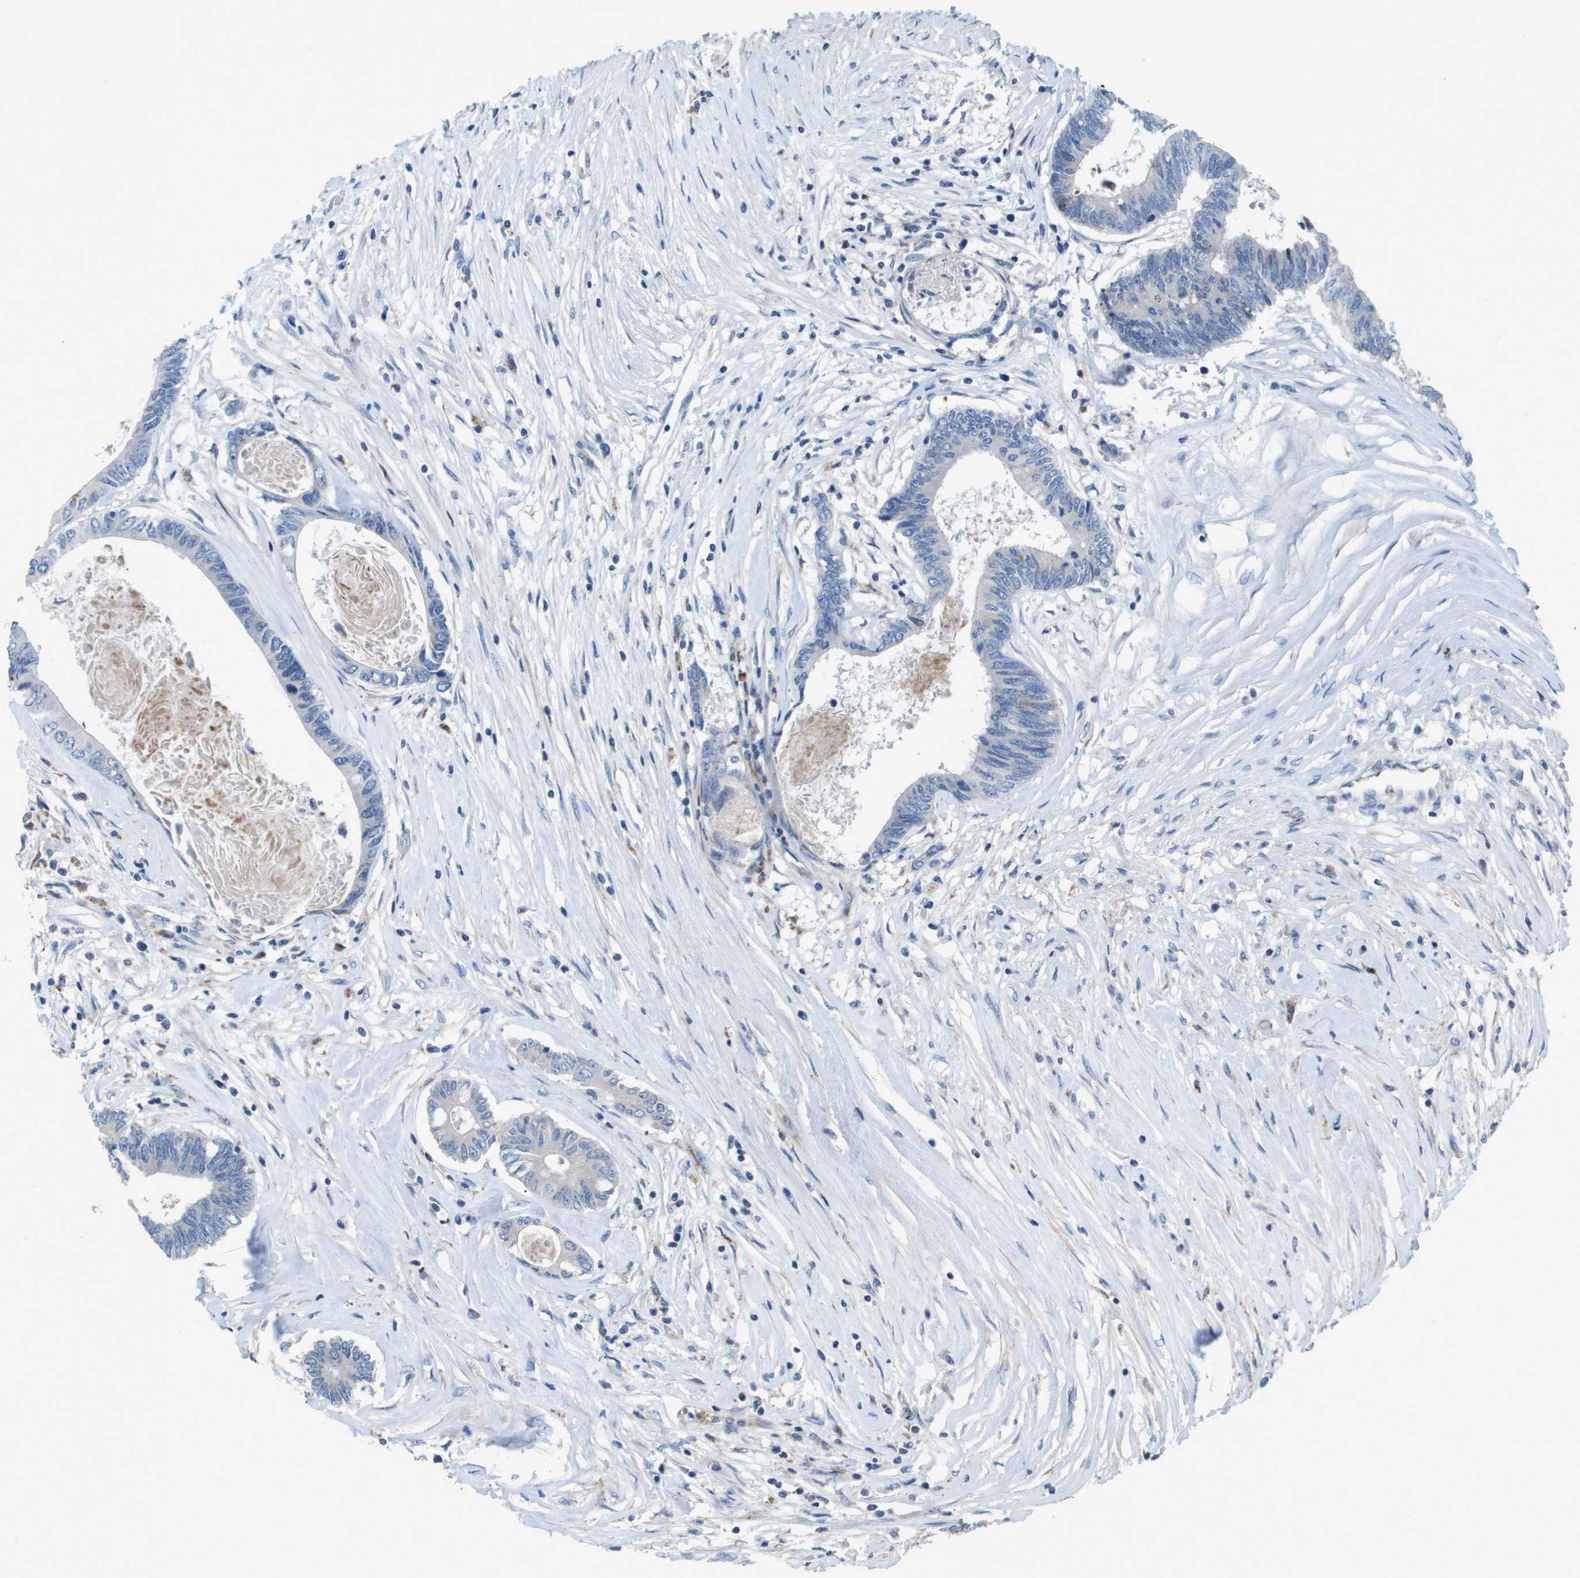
{"staining": {"intensity": "negative", "quantity": "none", "location": "none"}, "tissue": "colorectal cancer", "cell_type": "Tumor cells", "image_type": "cancer", "snomed": [{"axis": "morphology", "description": "Adenocarcinoma, NOS"}, {"axis": "topography", "description": "Rectum"}], "caption": "Human colorectal cancer stained for a protein using immunohistochemistry exhibits no expression in tumor cells.", "gene": "B3GNT5", "patient": {"sex": "male", "age": 63}}